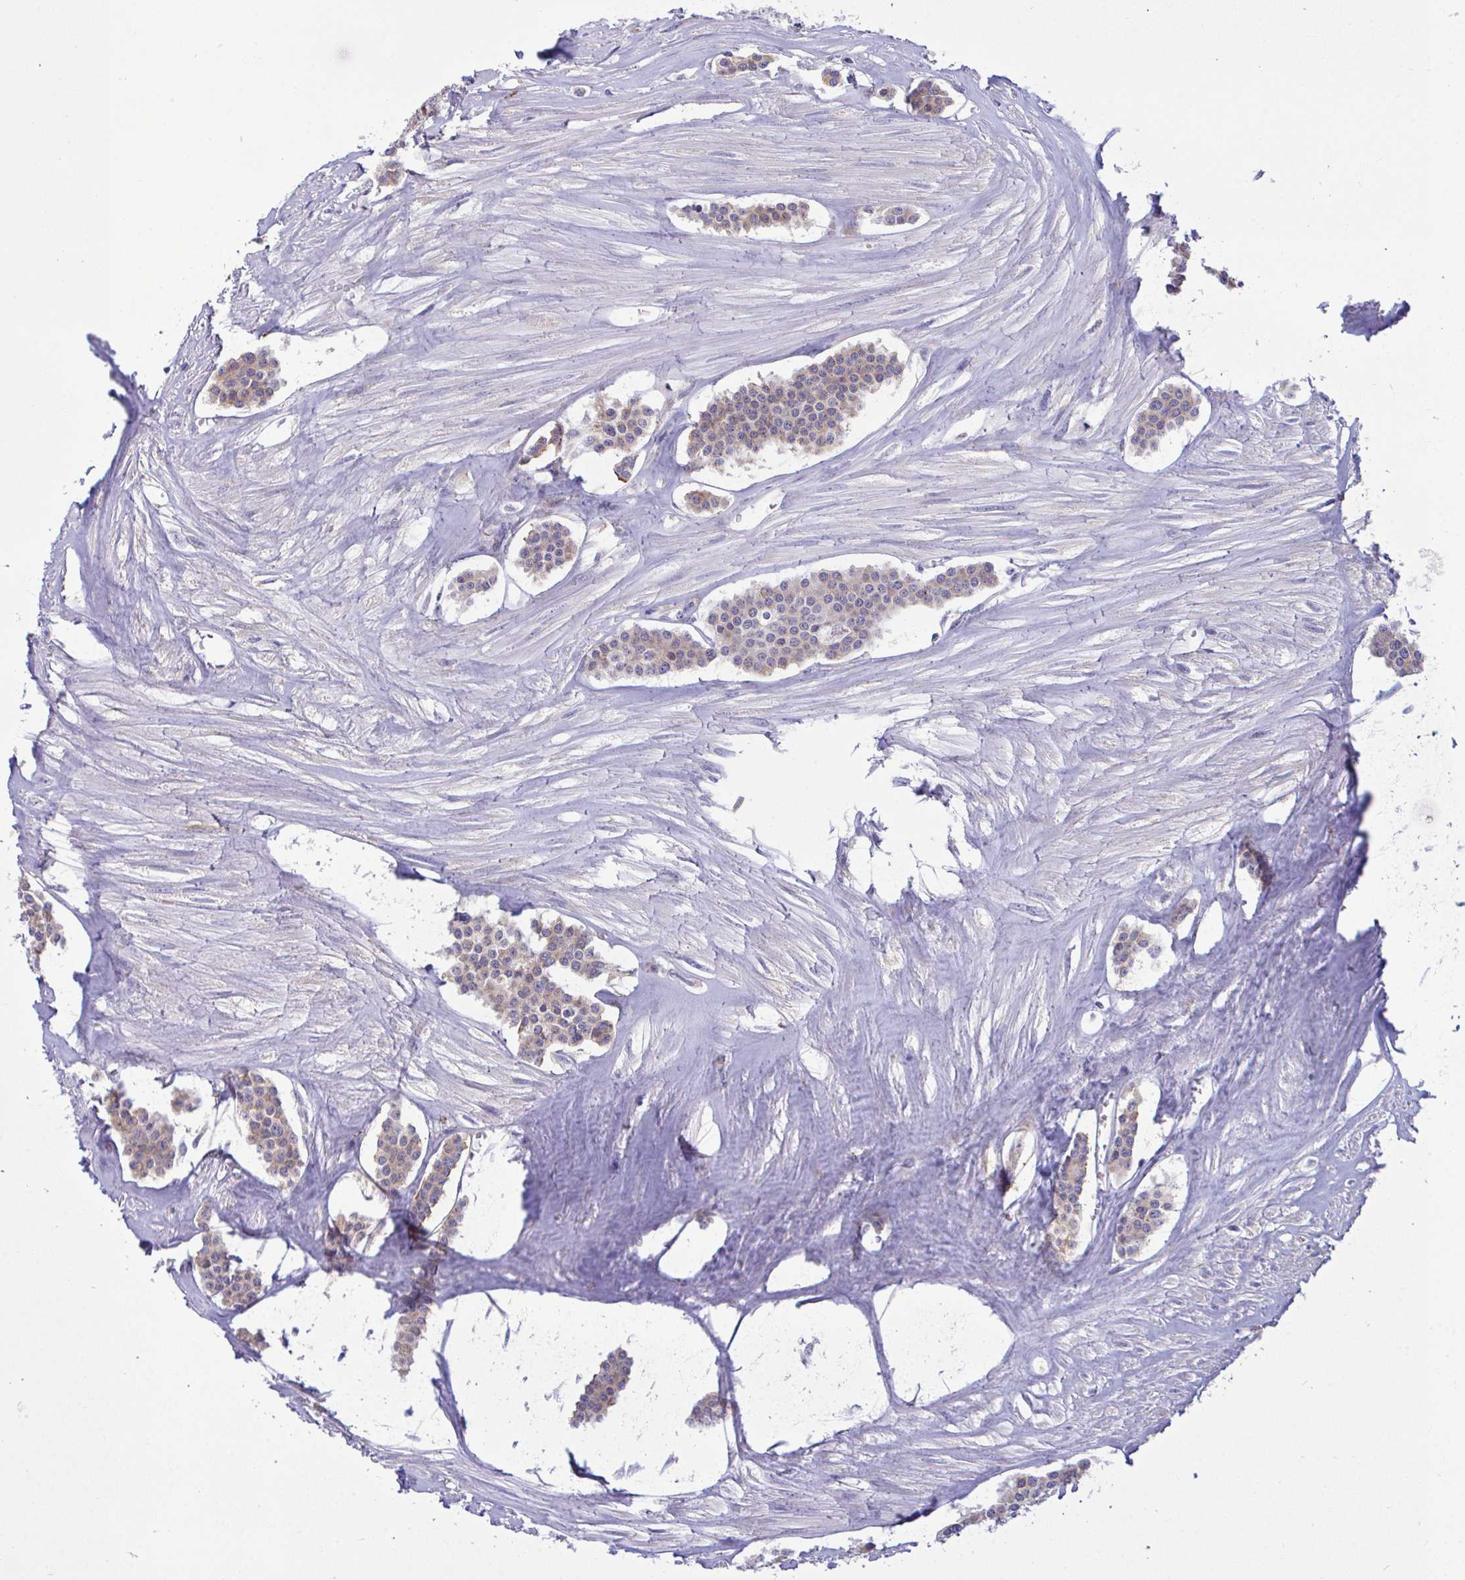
{"staining": {"intensity": "weak", "quantity": "25%-75%", "location": "cytoplasmic/membranous"}, "tissue": "carcinoid", "cell_type": "Tumor cells", "image_type": "cancer", "snomed": [{"axis": "morphology", "description": "Carcinoid, malignant, NOS"}, {"axis": "topography", "description": "Small intestine"}], "caption": "The histopathology image displays a brown stain indicating the presence of a protein in the cytoplasmic/membranous of tumor cells in carcinoid.", "gene": "PIGK", "patient": {"sex": "male", "age": 60}}